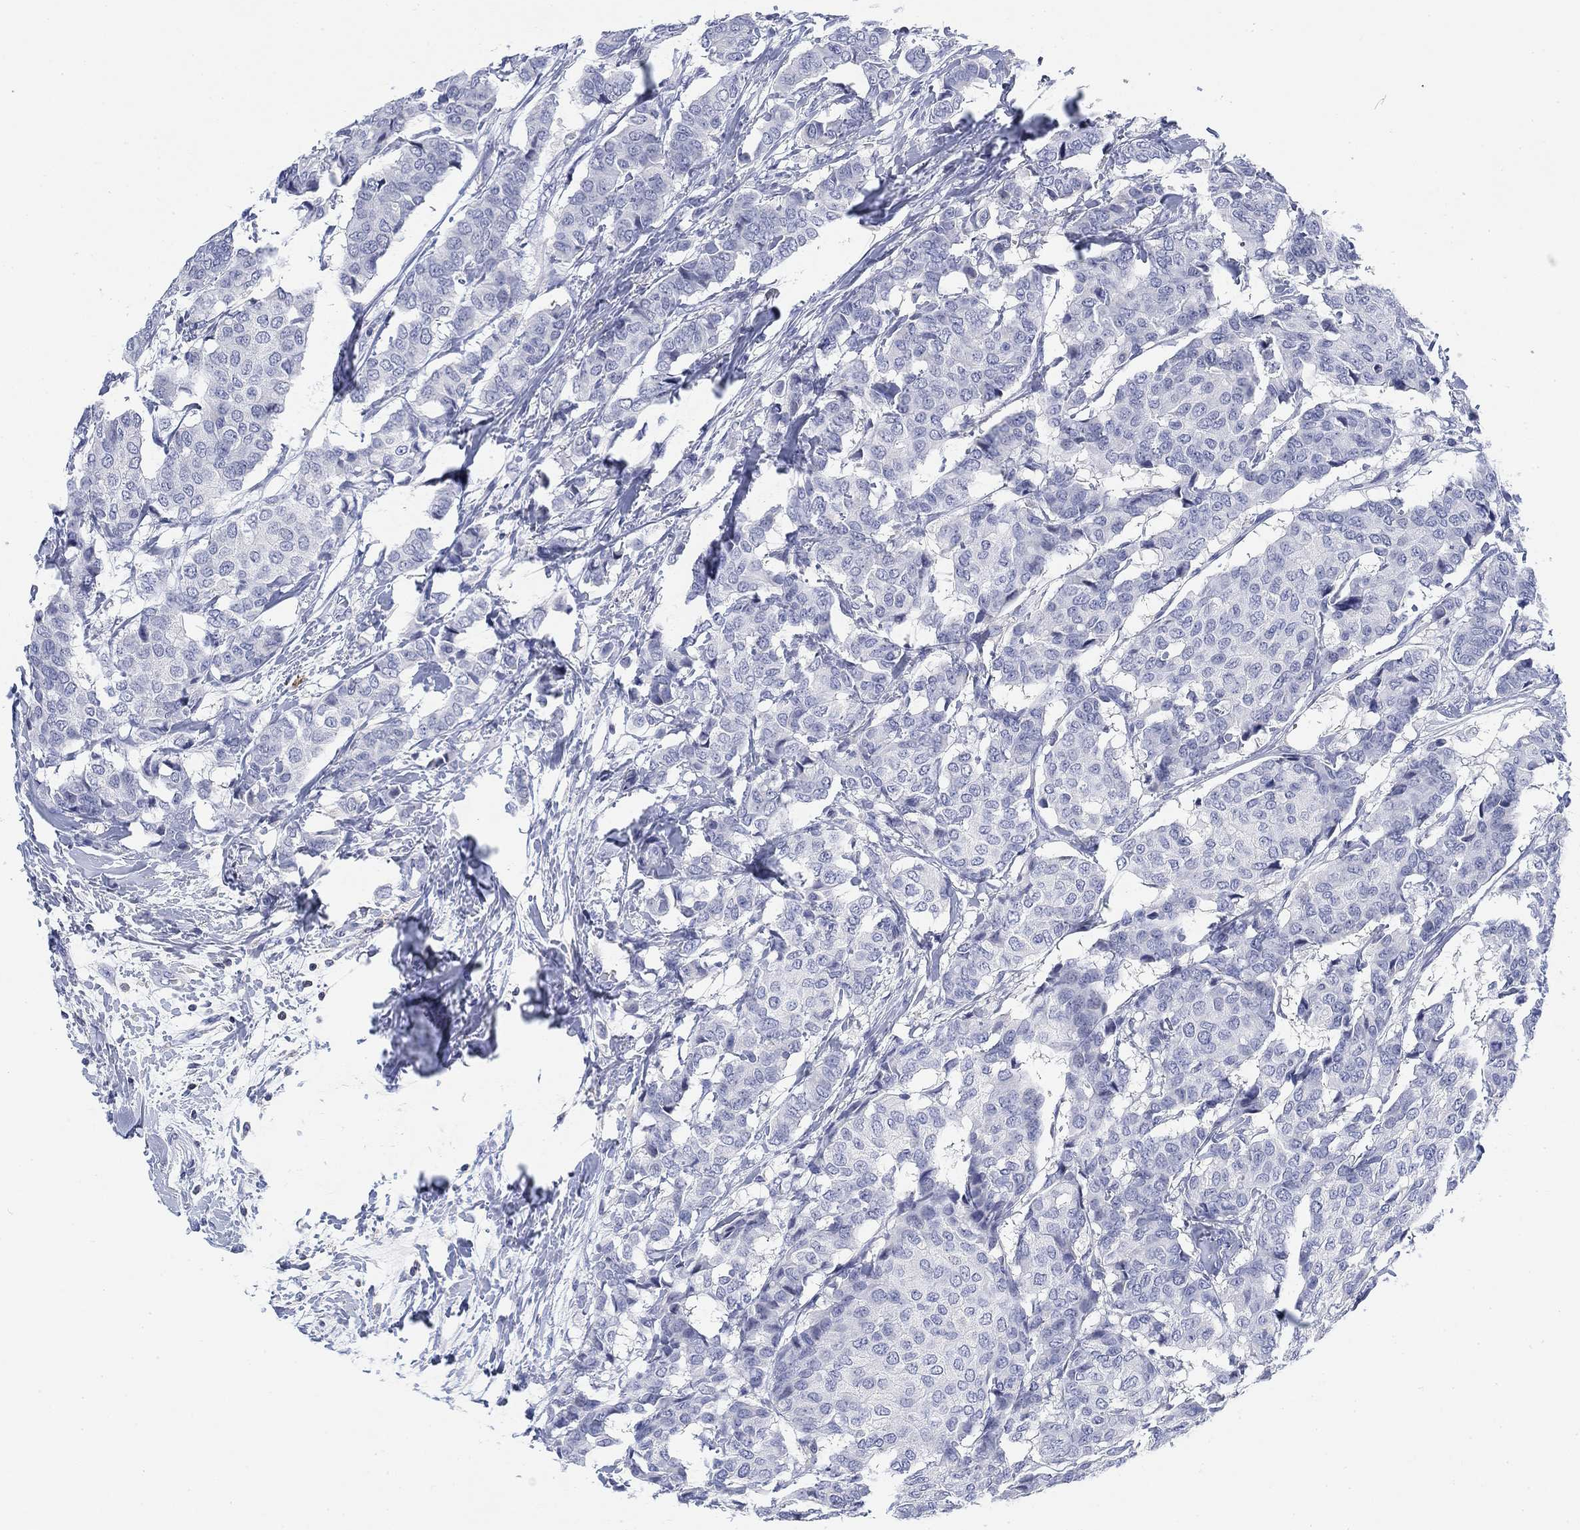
{"staining": {"intensity": "negative", "quantity": "none", "location": "none"}, "tissue": "breast cancer", "cell_type": "Tumor cells", "image_type": "cancer", "snomed": [{"axis": "morphology", "description": "Duct carcinoma"}, {"axis": "topography", "description": "Breast"}], "caption": "High power microscopy photomicrograph of an IHC photomicrograph of breast invasive ductal carcinoma, revealing no significant positivity in tumor cells.", "gene": "FYB1", "patient": {"sex": "female", "age": 75}}